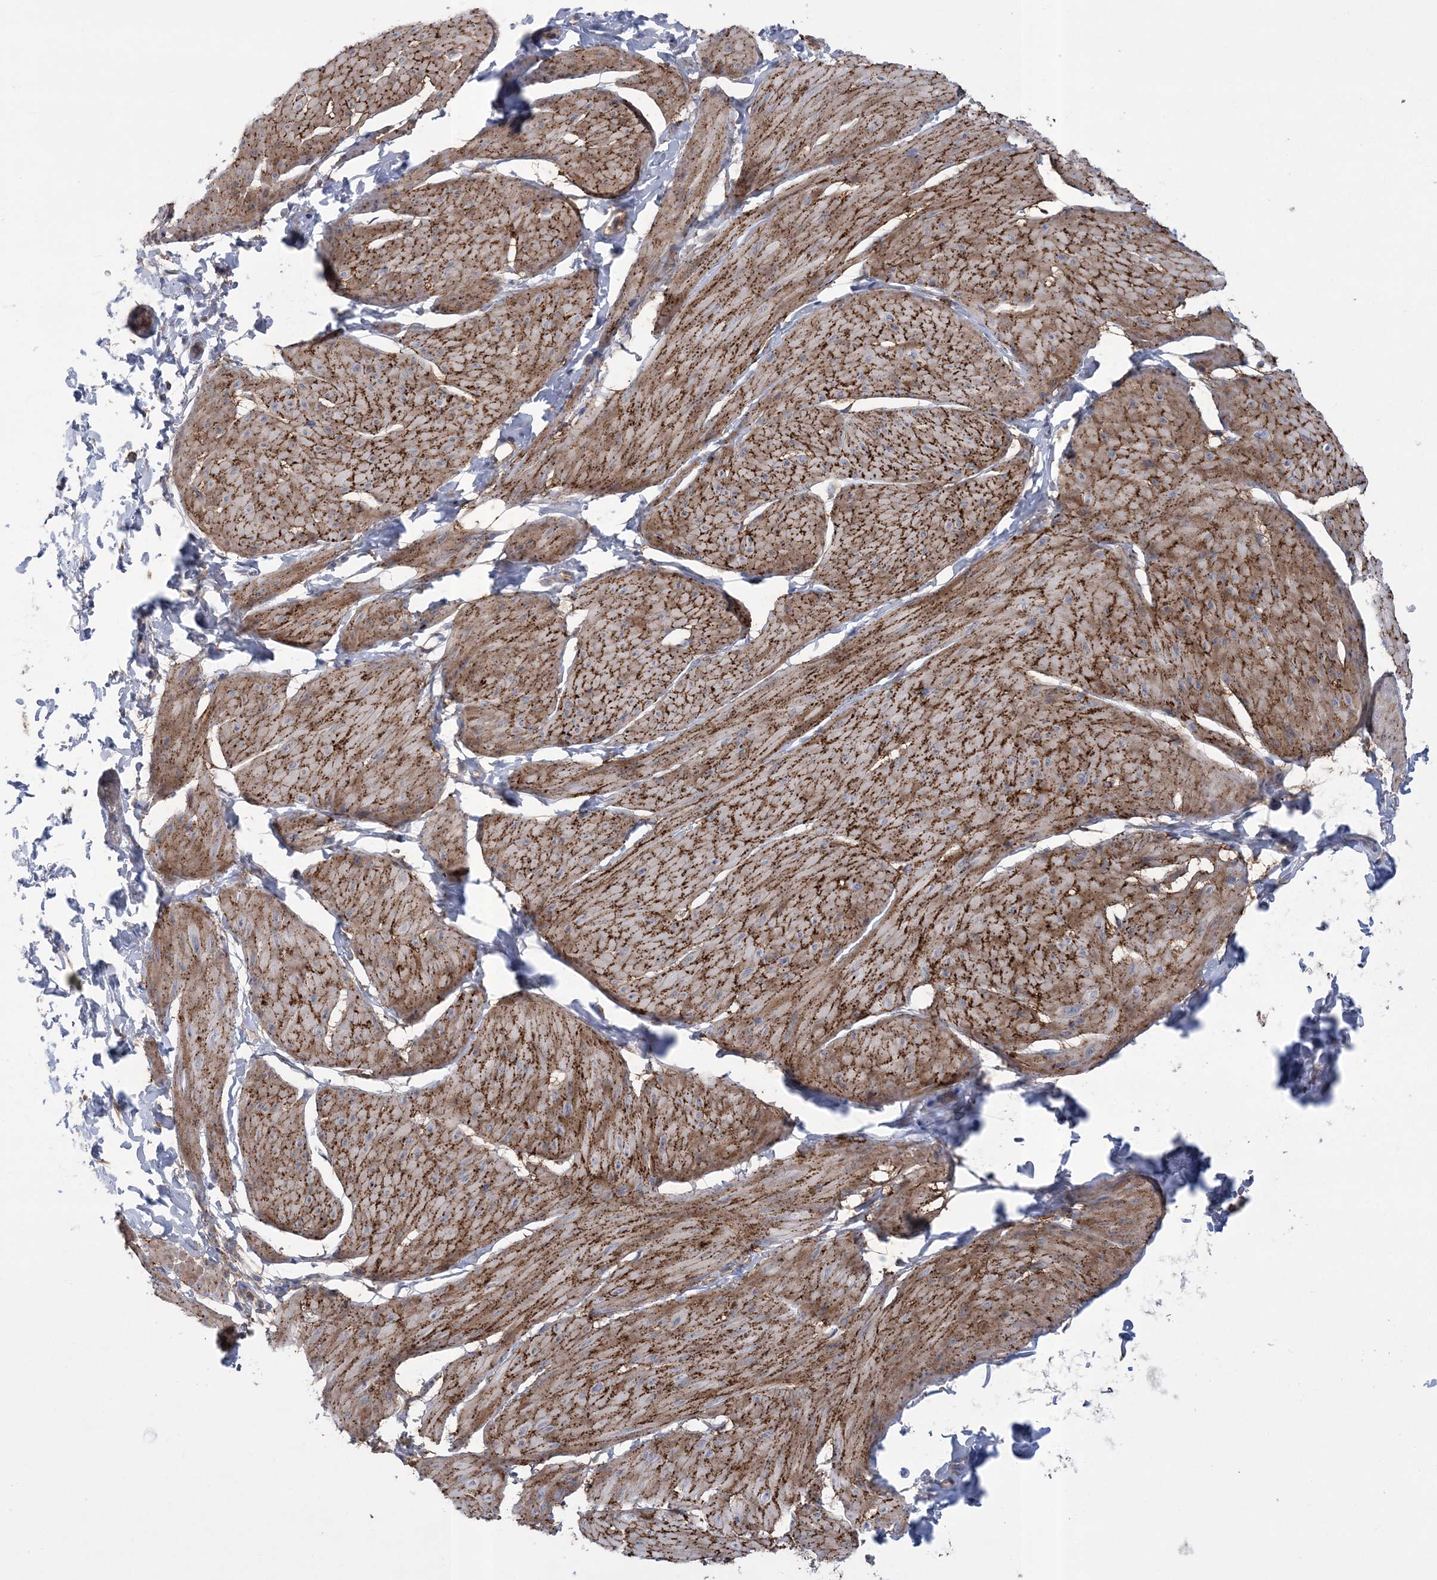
{"staining": {"intensity": "moderate", "quantity": "25%-75%", "location": "cytoplasmic/membranous"}, "tissue": "smooth muscle", "cell_type": "Smooth muscle cells", "image_type": "normal", "snomed": [{"axis": "morphology", "description": "Urothelial carcinoma, High grade"}, {"axis": "topography", "description": "Urinary bladder"}], "caption": "Smooth muscle cells demonstrate moderate cytoplasmic/membranous expression in approximately 25%-75% of cells in benign smooth muscle. Nuclei are stained in blue.", "gene": "ARSJ", "patient": {"sex": "male", "age": 46}}